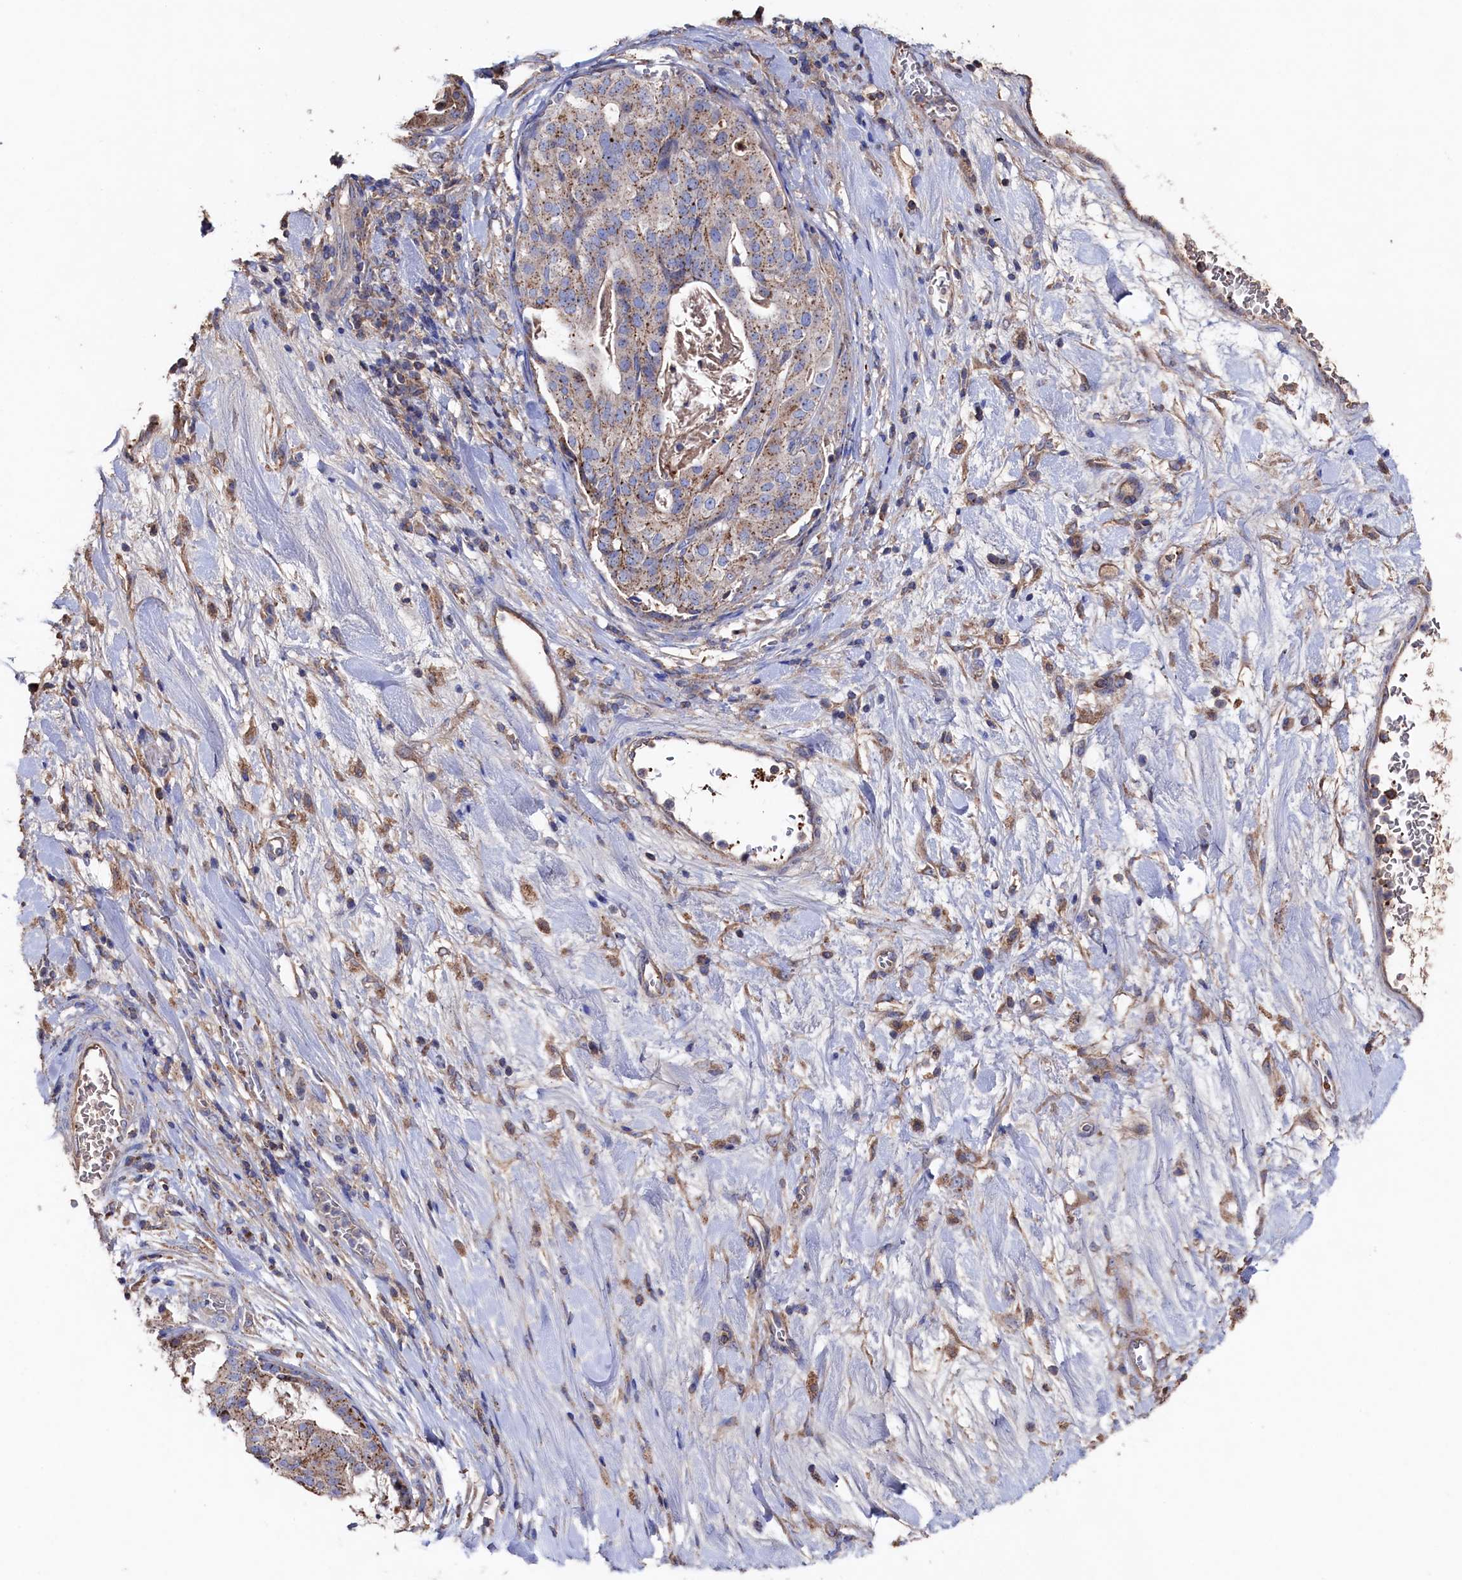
{"staining": {"intensity": "weak", "quantity": ">75%", "location": "cytoplasmic/membranous"}, "tissue": "stomach cancer", "cell_type": "Tumor cells", "image_type": "cancer", "snomed": [{"axis": "morphology", "description": "Adenocarcinoma, NOS"}, {"axis": "topography", "description": "Stomach"}], "caption": "IHC staining of stomach adenocarcinoma, which displays low levels of weak cytoplasmic/membranous positivity in about >75% of tumor cells indicating weak cytoplasmic/membranous protein staining. The staining was performed using DAB (brown) for protein detection and nuclei were counterstained in hematoxylin (blue).", "gene": "TK2", "patient": {"sex": "male", "age": 48}}